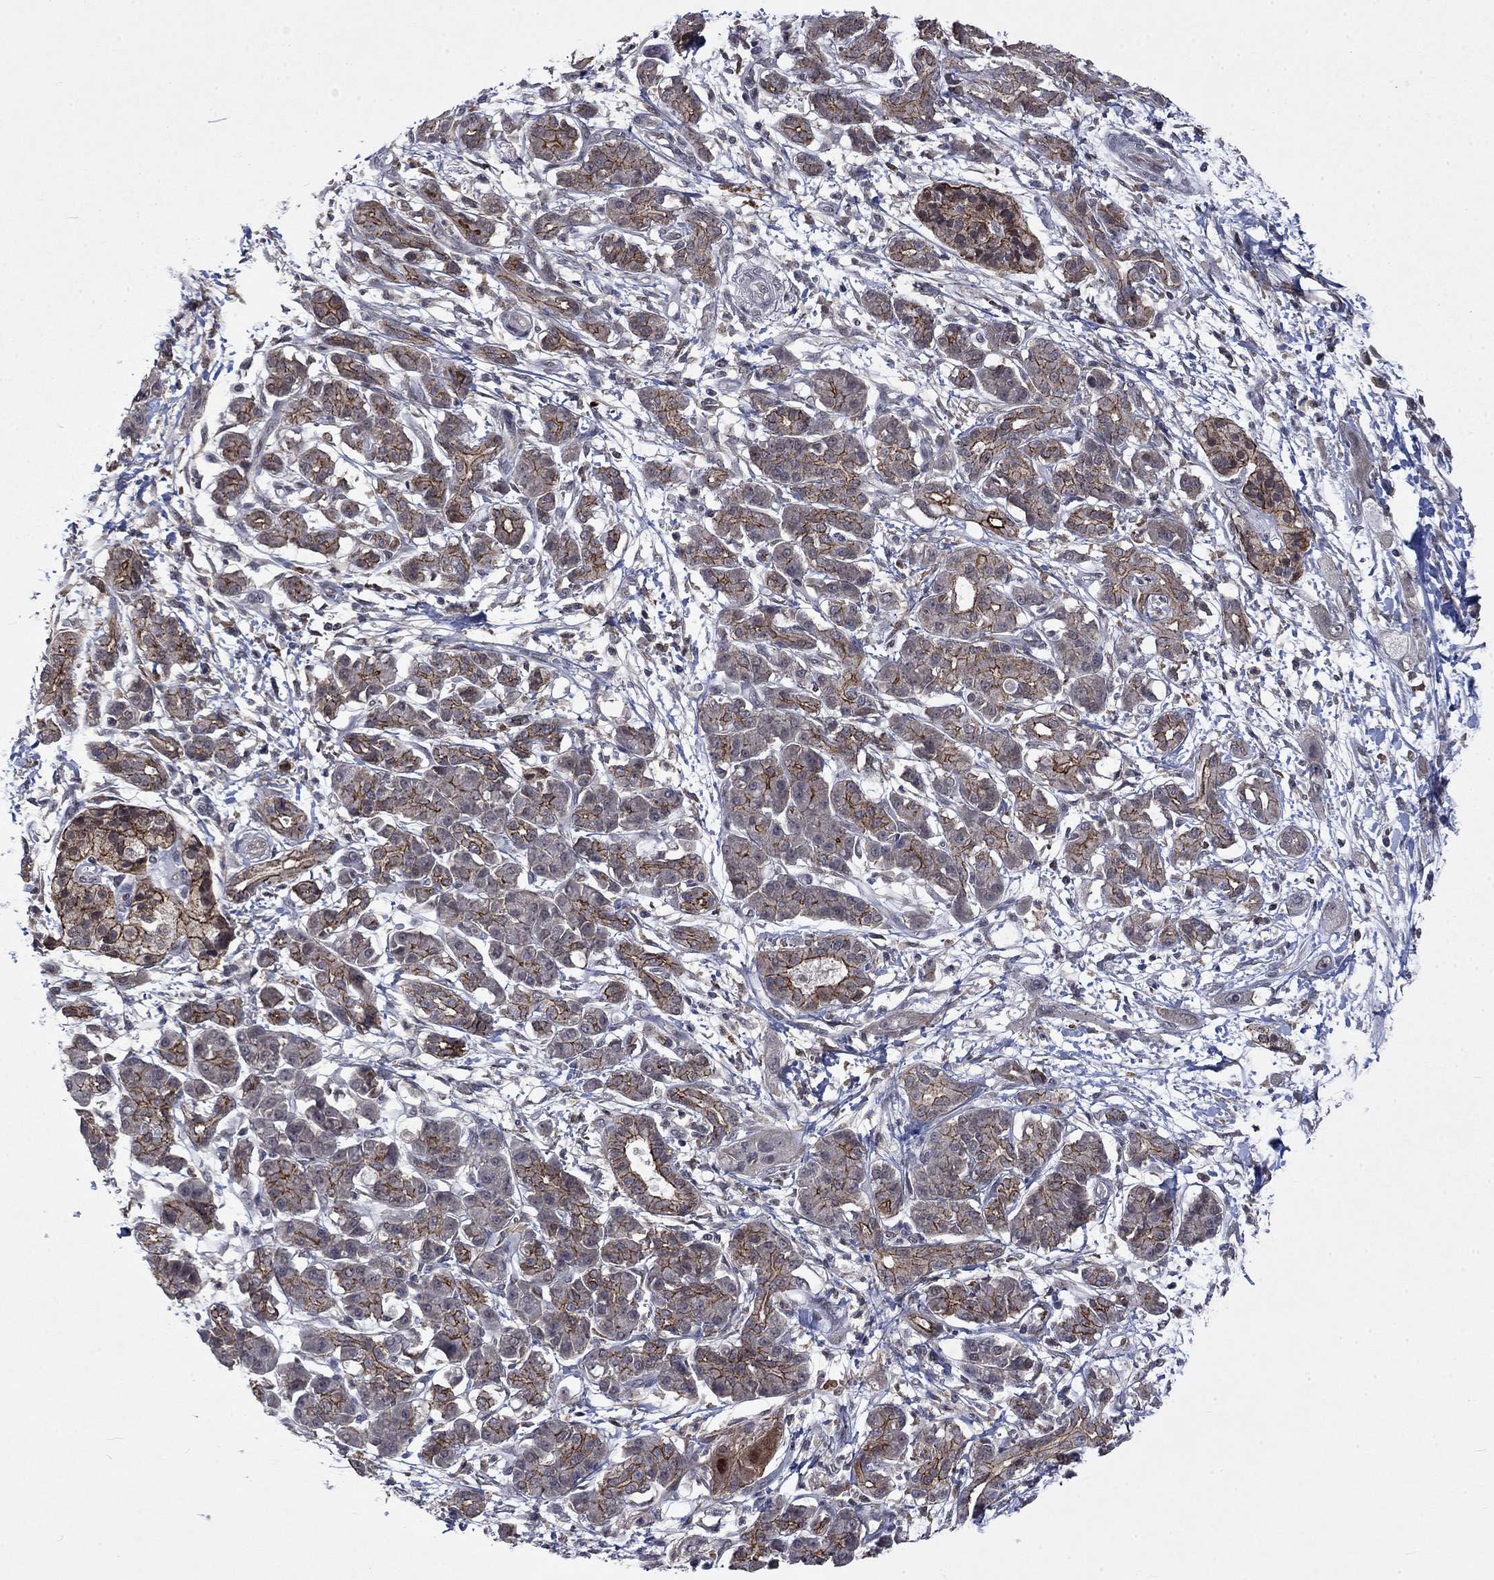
{"staining": {"intensity": "moderate", "quantity": "25%-75%", "location": "cytoplasmic/membranous"}, "tissue": "pancreatic cancer", "cell_type": "Tumor cells", "image_type": "cancer", "snomed": [{"axis": "morphology", "description": "Adenocarcinoma, NOS"}, {"axis": "topography", "description": "Pancreas"}], "caption": "Tumor cells show medium levels of moderate cytoplasmic/membranous staining in approximately 25%-75% of cells in adenocarcinoma (pancreatic). Immunohistochemistry stains the protein of interest in brown and the nuclei are stained blue.", "gene": "PPP1R9A", "patient": {"sex": "male", "age": 72}}